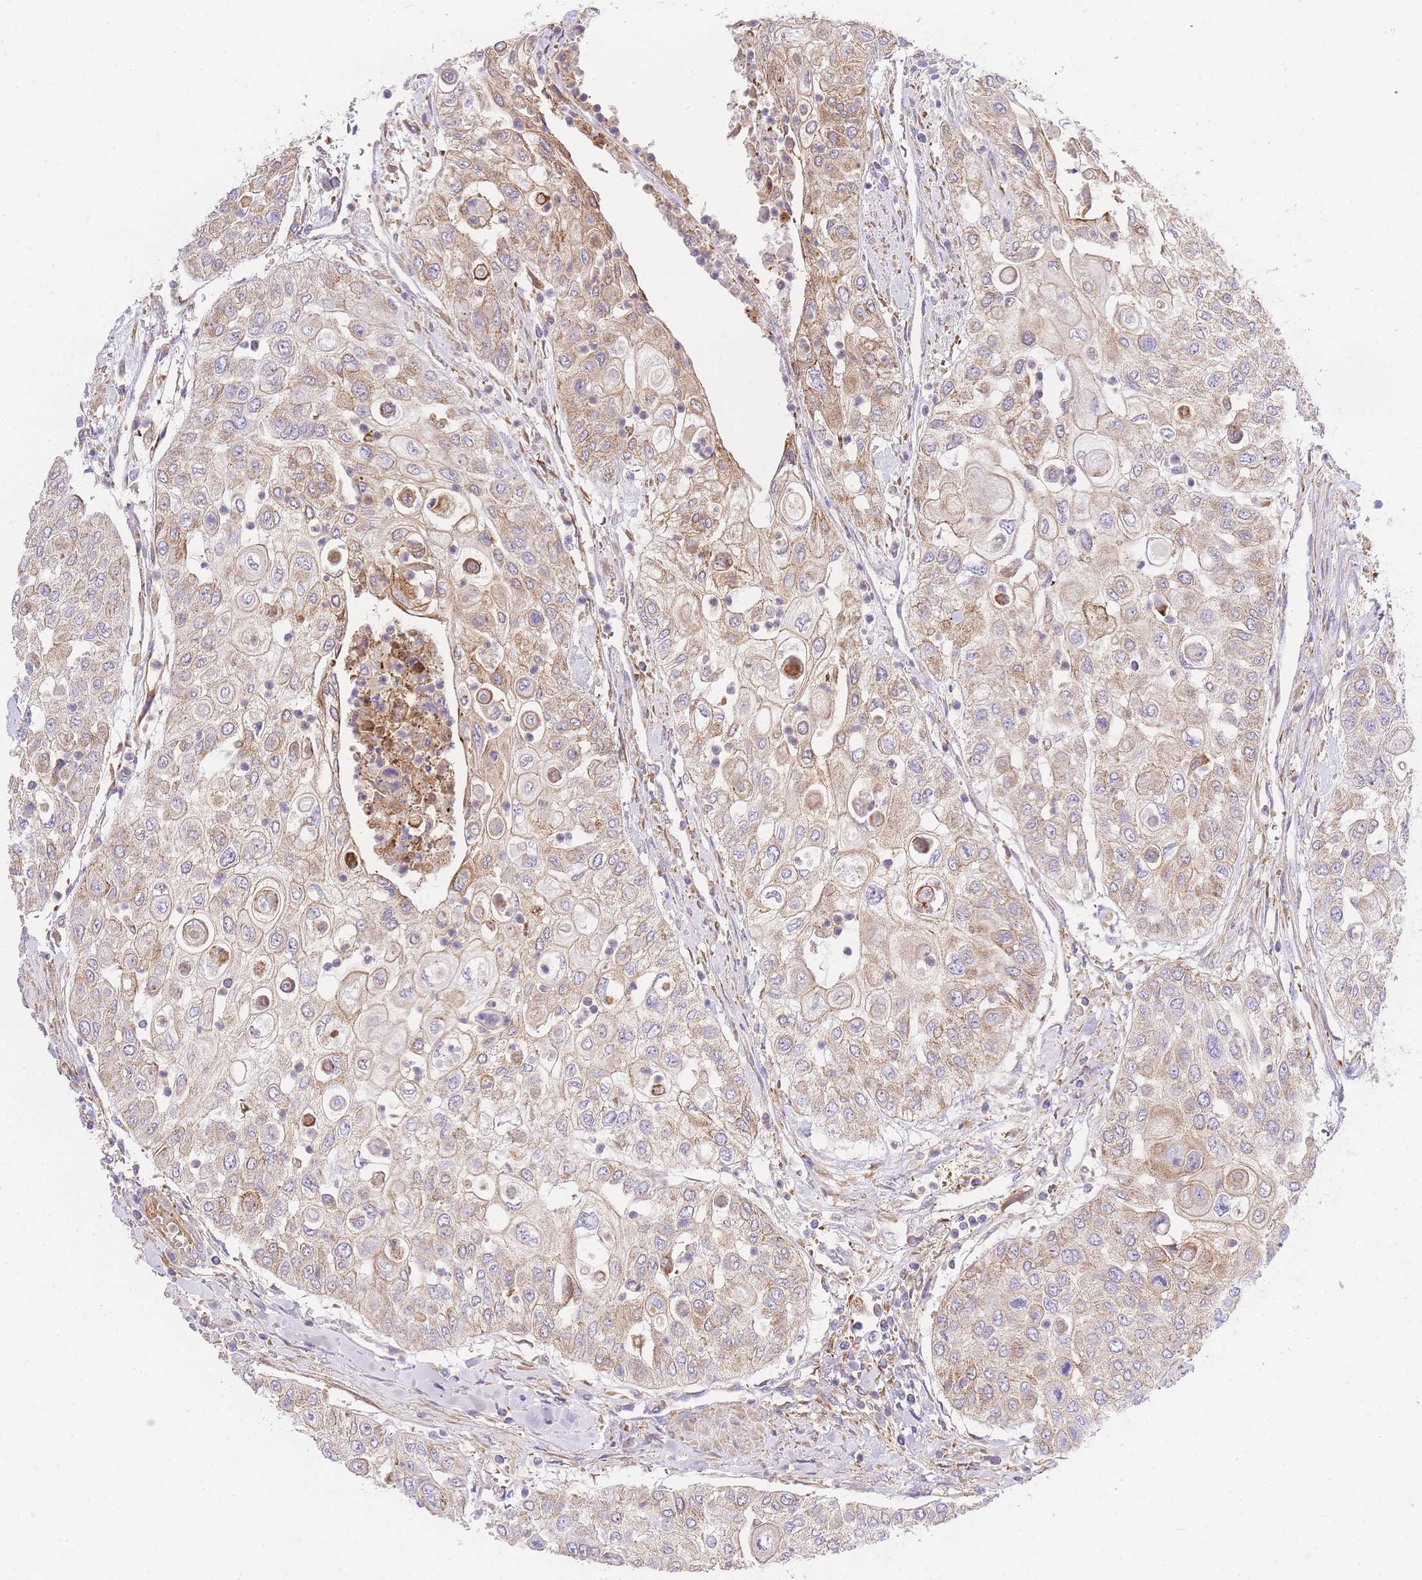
{"staining": {"intensity": "weak", "quantity": ">75%", "location": "cytoplasmic/membranous"}, "tissue": "urothelial cancer", "cell_type": "Tumor cells", "image_type": "cancer", "snomed": [{"axis": "morphology", "description": "Urothelial carcinoma, High grade"}, {"axis": "topography", "description": "Urinary bladder"}], "caption": "Protein positivity by immunohistochemistry (IHC) shows weak cytoplasmic/membranous positivity in approximately >75% of tumor cells in urothelial cancer.", "gene": "INSYN2B", "patient": {"sex": "female", "age": 79}}